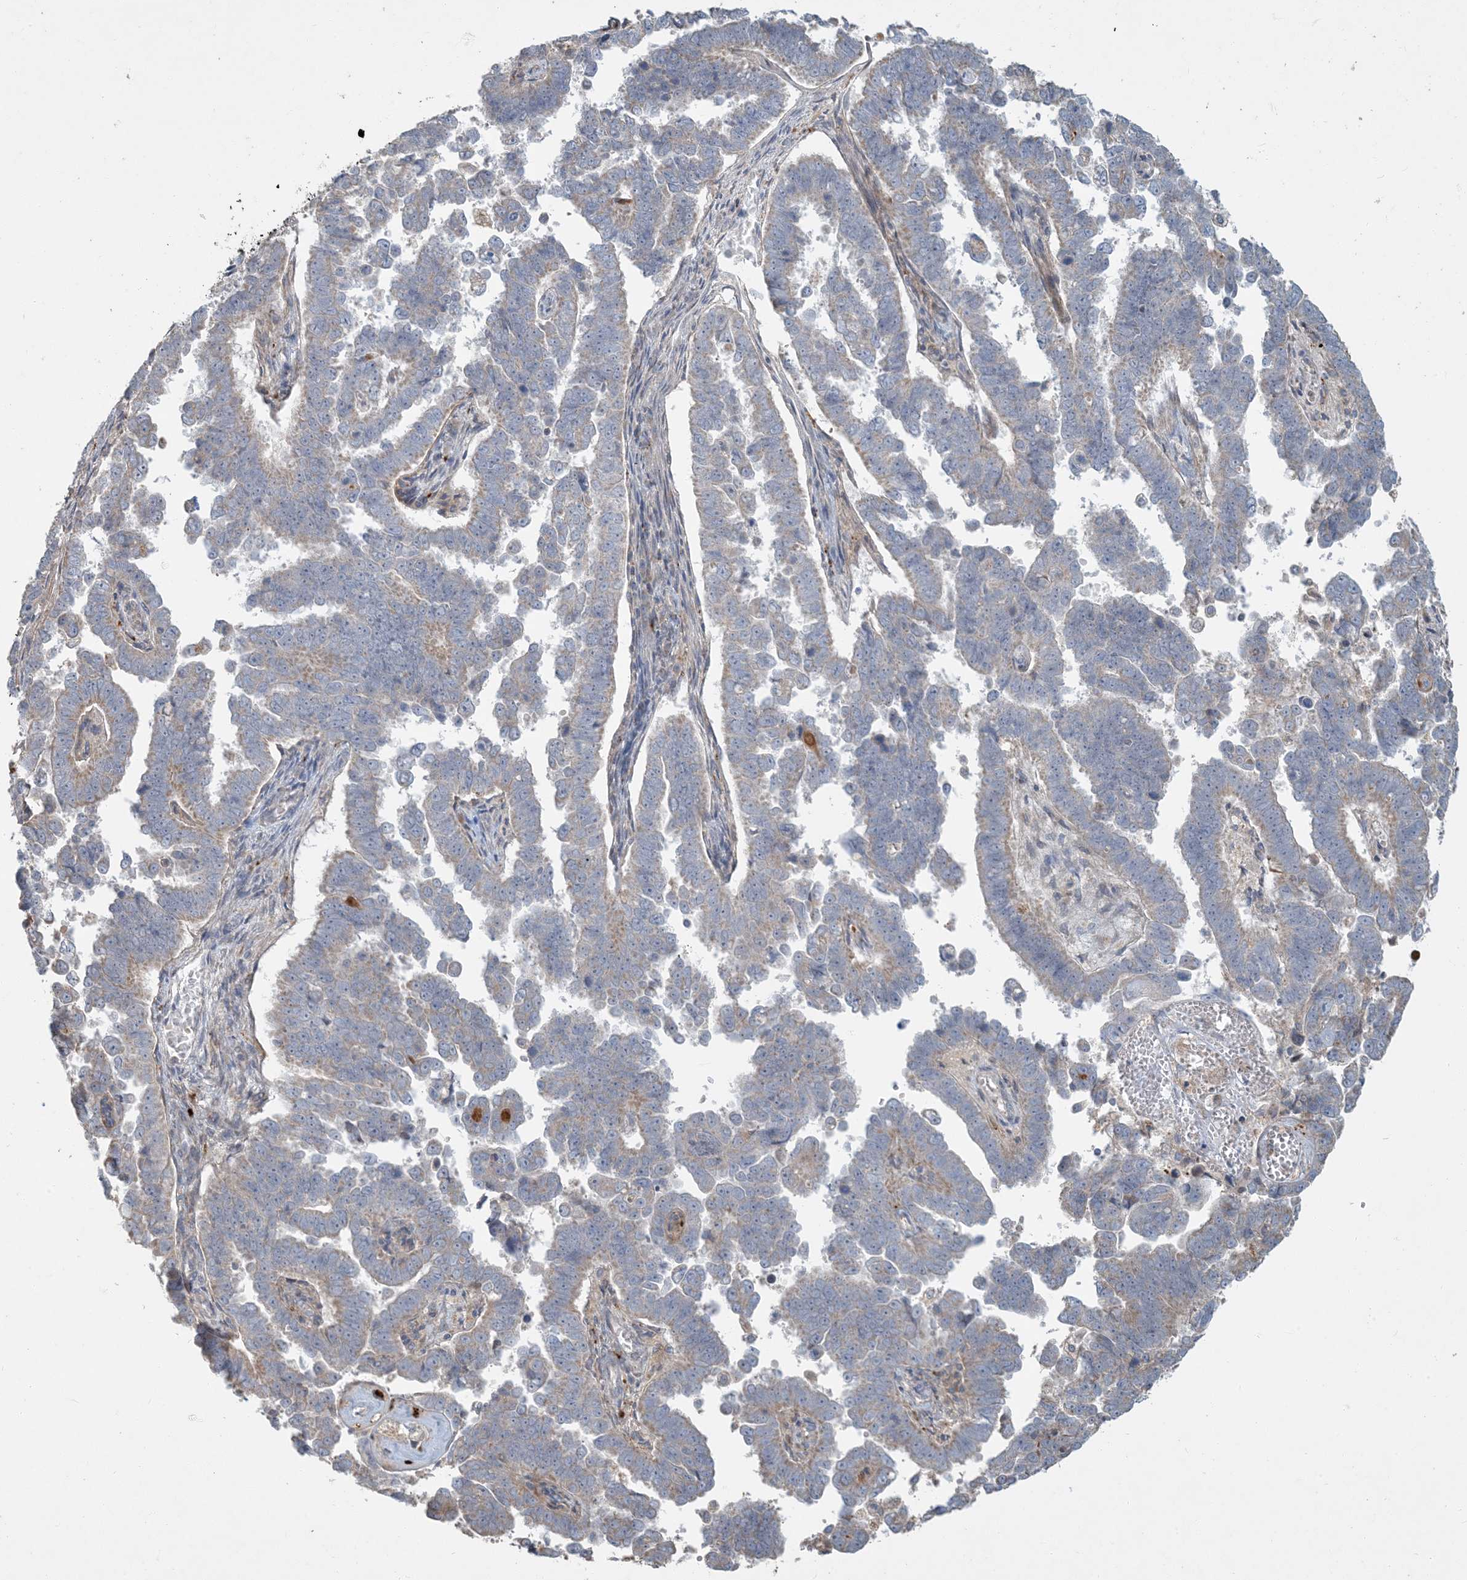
{"staining": {"intensity": "weak", "quantity": "25%-75%", "location": "cytoplasmic/membranous"}, "tissue": "endometrial cancer", "cell_type": "Tumor cells", "image_type": "cancer", "snomed": [{"axis": "morphology", "description": "Adenocarcinoma, NOS"}, {"axis": "topography", "description": "Endometrium"}], "caption": "Immunohistochemical staining of human adenocarcinoma (endometrial) reveals low levels of weak cytoplasmic/membranous protein staining in approximately 25%-75% of tumor cells.", "gene": "LTN1", "patient": {"sex": "female", "age": 75}}